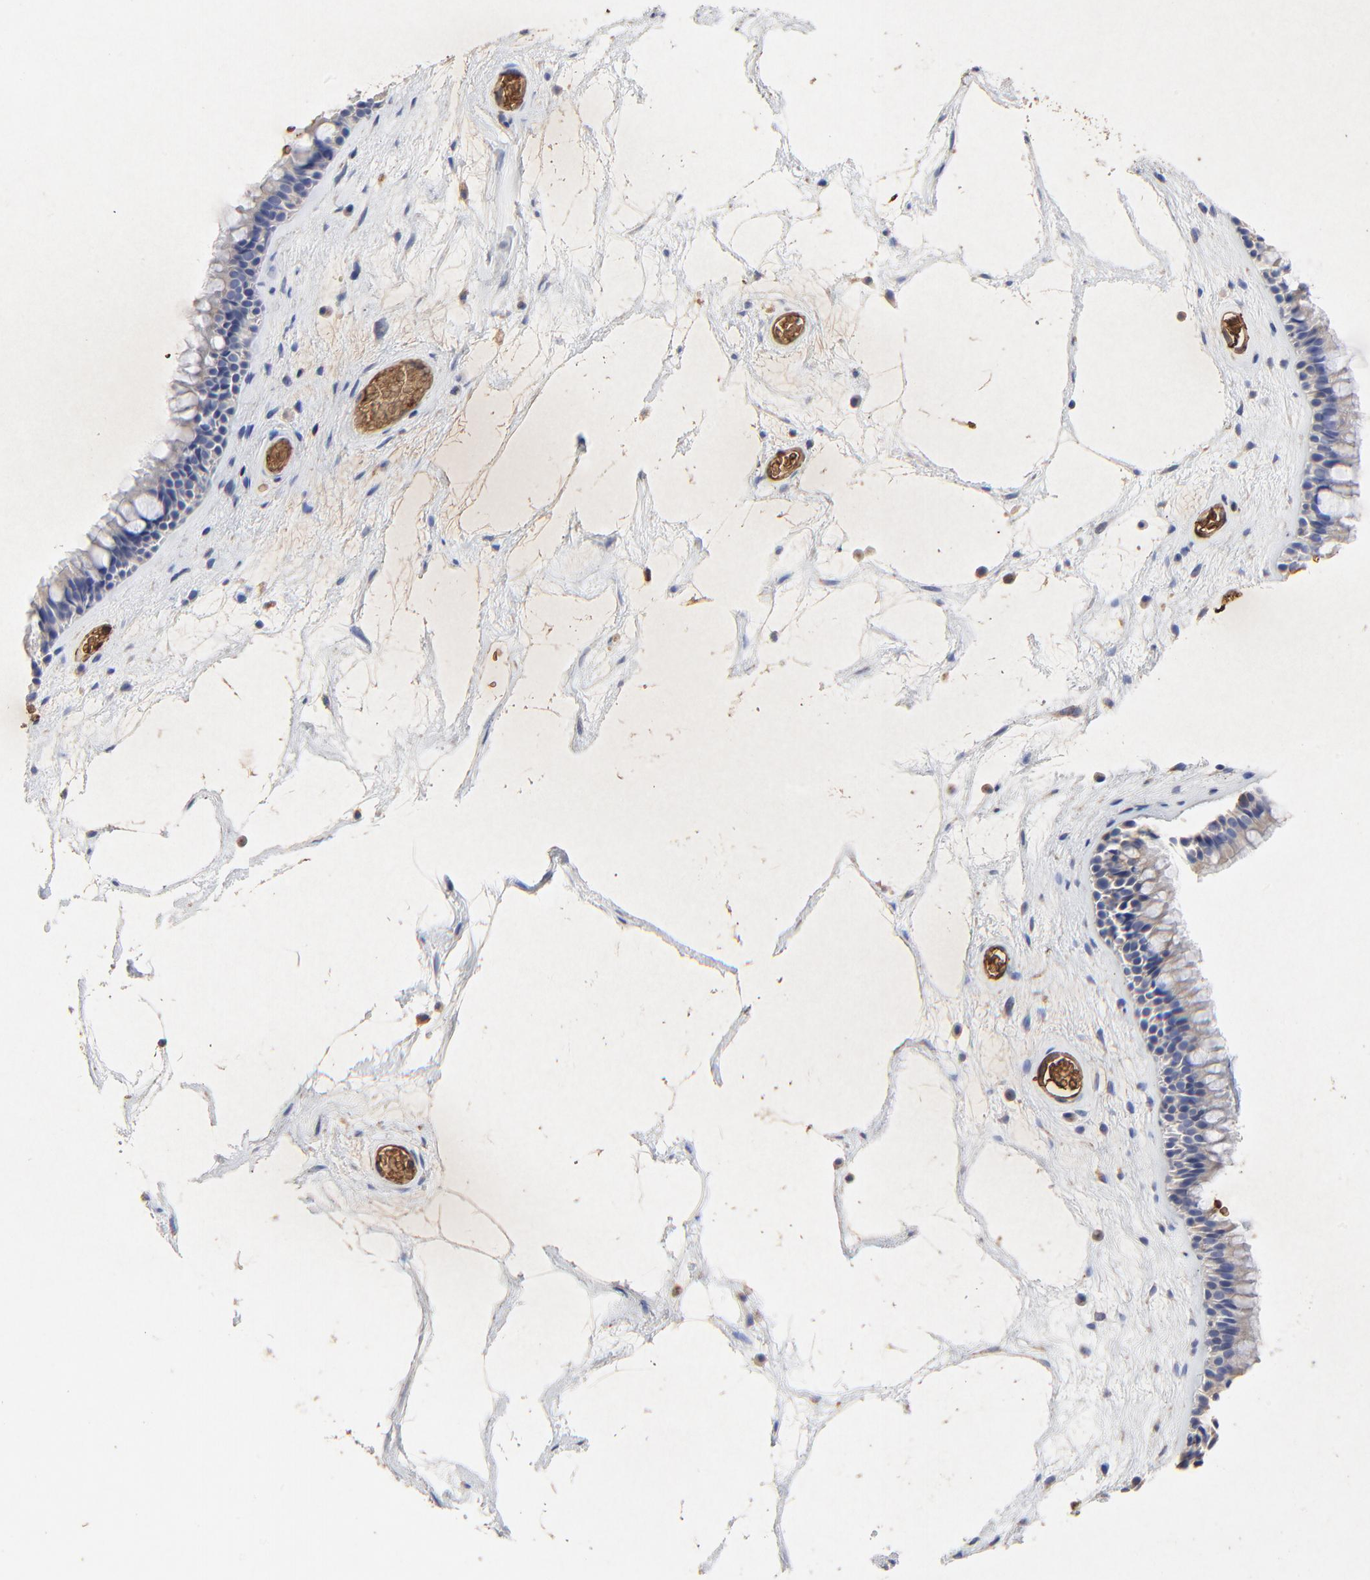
{"staining": {"intensity": "negative", "quantity": "none", "location": "none"}, "tissue": "nasopharynx", "cell_type": "Respiratory epithelial cells", "image_type": "normal", "snomed": [{"axis": "morphology", "description": "Normal tissue, NOS"}, {"axis": "morphology", "description": "Inflammation, NOS"}, {"axis": "topography", "description": "Nasopharynx"}], "caption": "Respiratory epithelial cells are negative for protein expression in benign human nasopharynx. Brightfield microscopy of IHC stained with DAB (brown) and hematoxylin (blue), captured at high magnification.", "gene": "PAG1", "patient": {"sex": "male", "age": 48}}